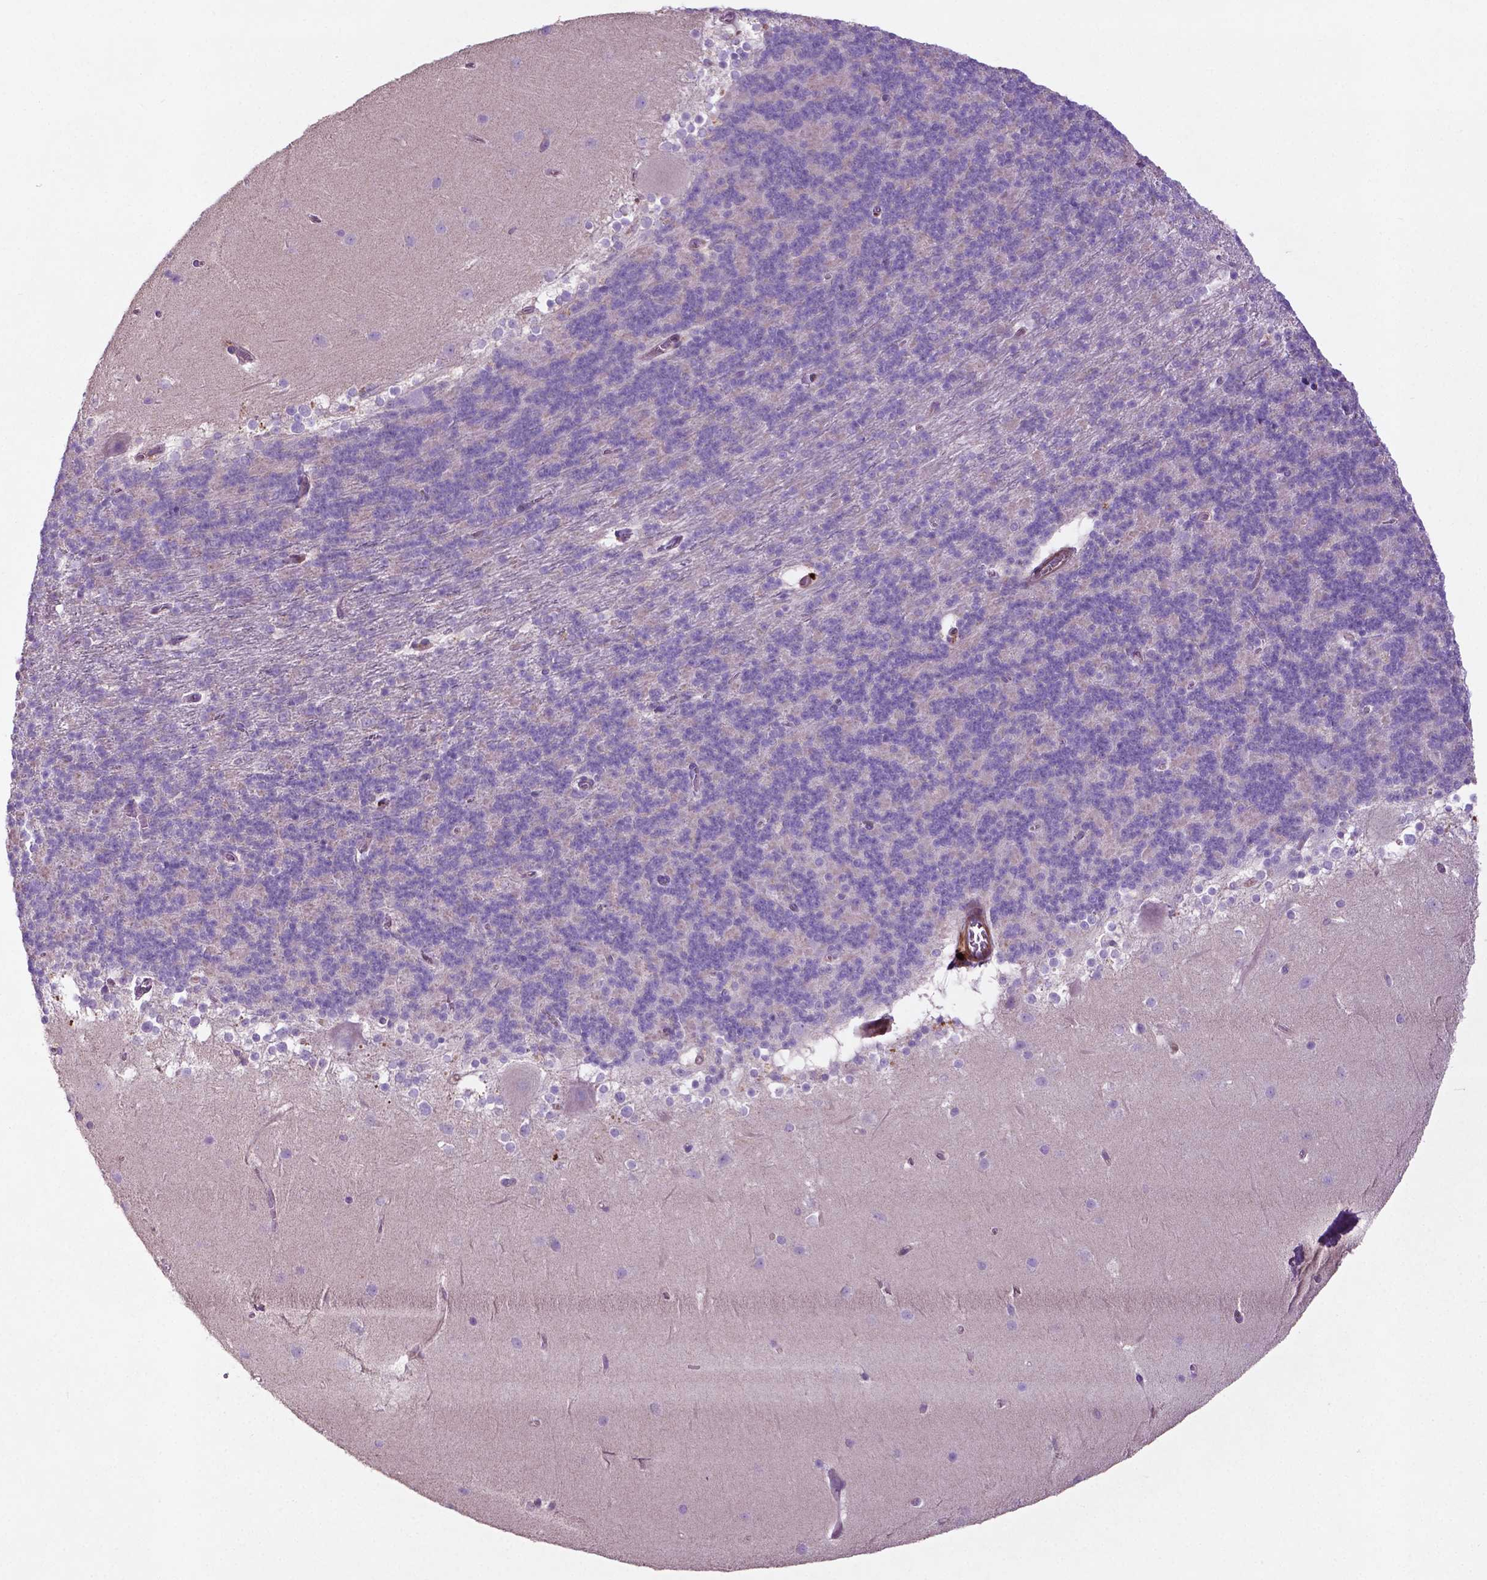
{"staining": {"intensity": "negative", "quantity": "none", "location": "none"}, "tissue": "cerebellum", "cell_type": "Cells in granular layer", "image_type": "normal", "snomed": [{"axis": "morphology", "description": "Normal tissue, NOS"}, {"axis": "topography", "description": "Cerebellum"}], "caption": "Immunohistochemistry histopathology image of unremarkable cerebellum: human cerebellum stained with DAB demonstrates no significant protein staining in cells in granular layer. (DAB (3,3'-diaminobenzidine) immunohistochemistry, high magnification).", "gene": "BMP4", "patient": {"sex": "female", "age": 19}}